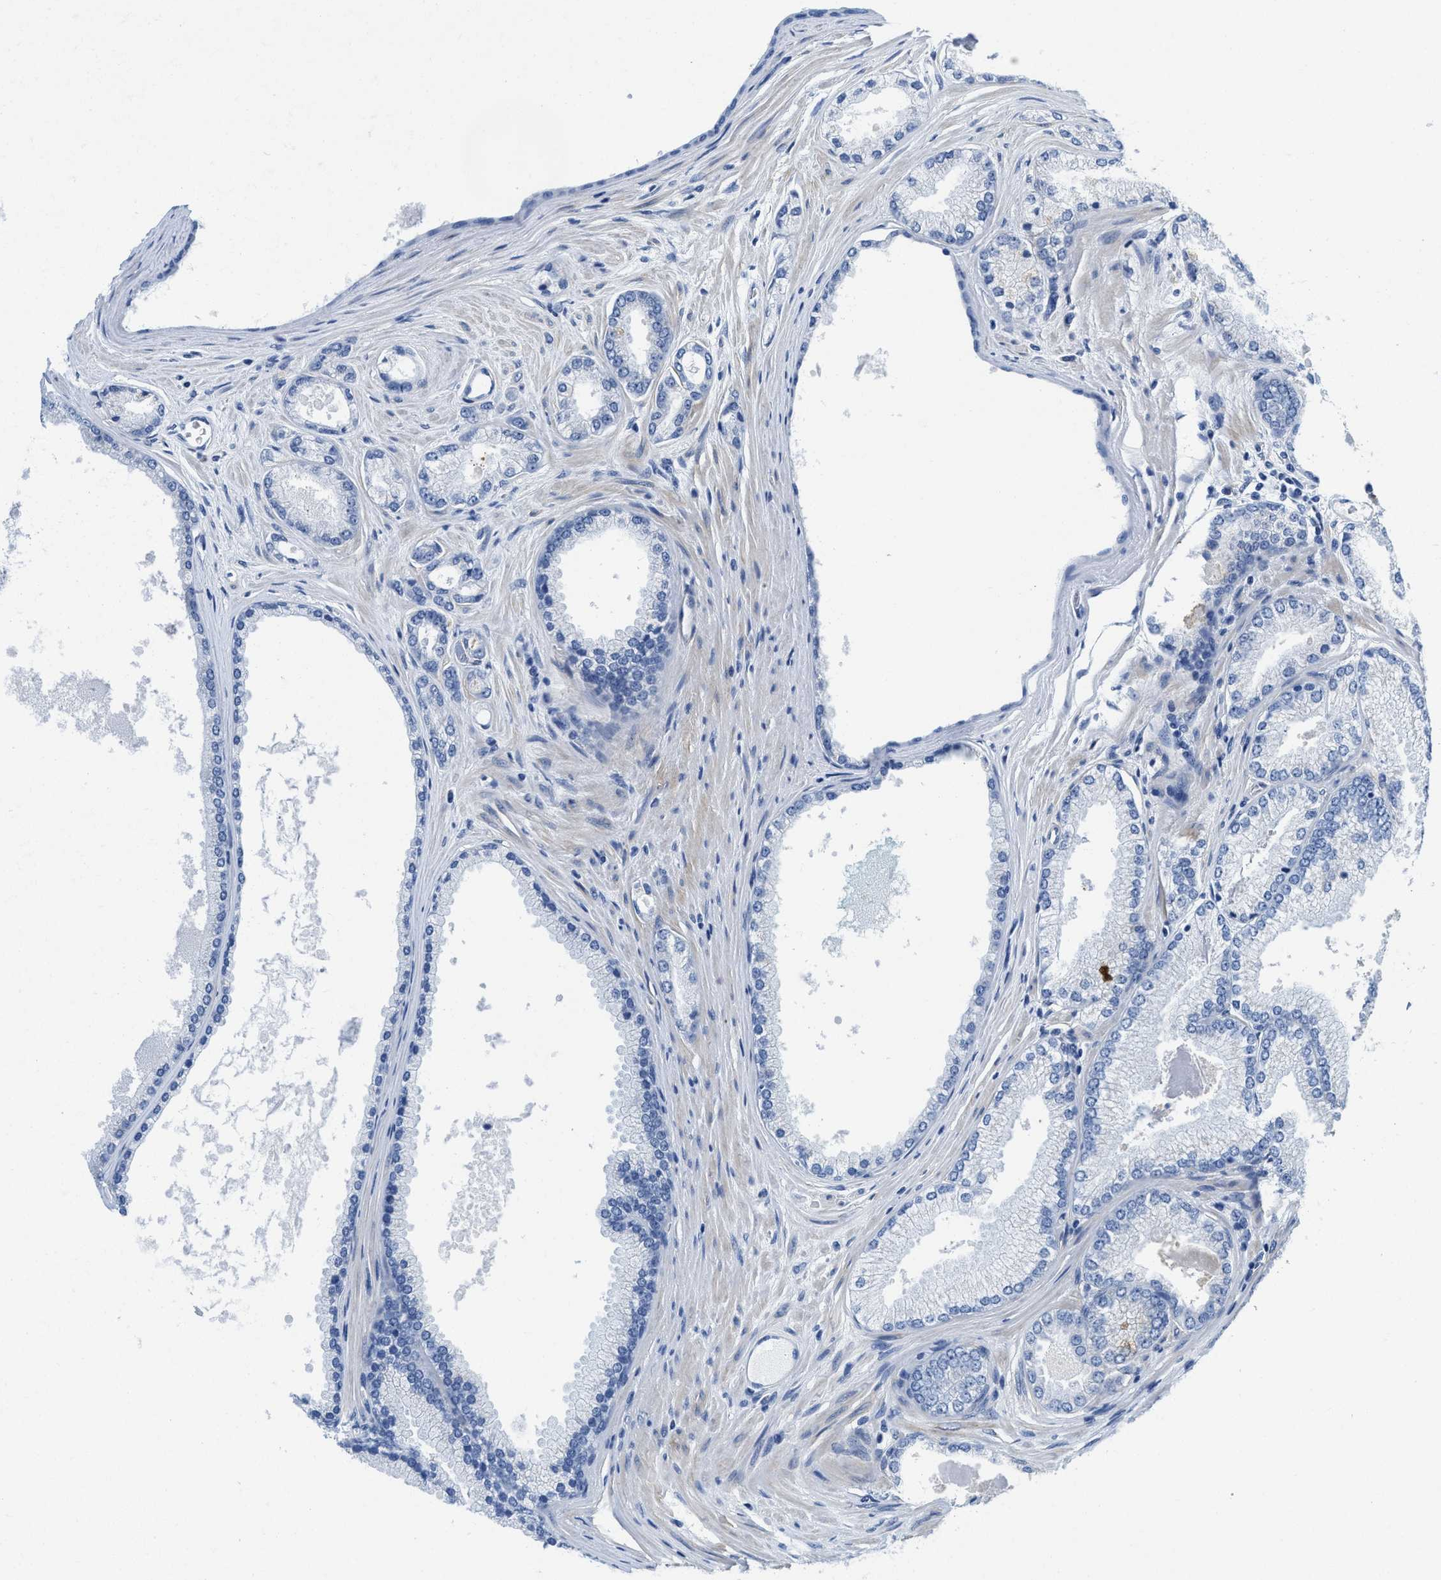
{"staining": {"intensity": "negative", "quantity": "none", "location": "none"}, "tissue": "prostate cancer", "cell_type": "Tumor cells", "image_type": "cancer", "snomed": [{"axis": "morphology", "description": "Adenocarcinoma, High grade"}, {"axis": "topography", "description": "Prostate"}], "caption": "This is an immunohistochemistry photomicrograph of adenocarcinoma (high-grade) (prostate). There is no positivity in tumor cells.", "gene": "TUB", "patient": {"sex": "male", "age": 71}}